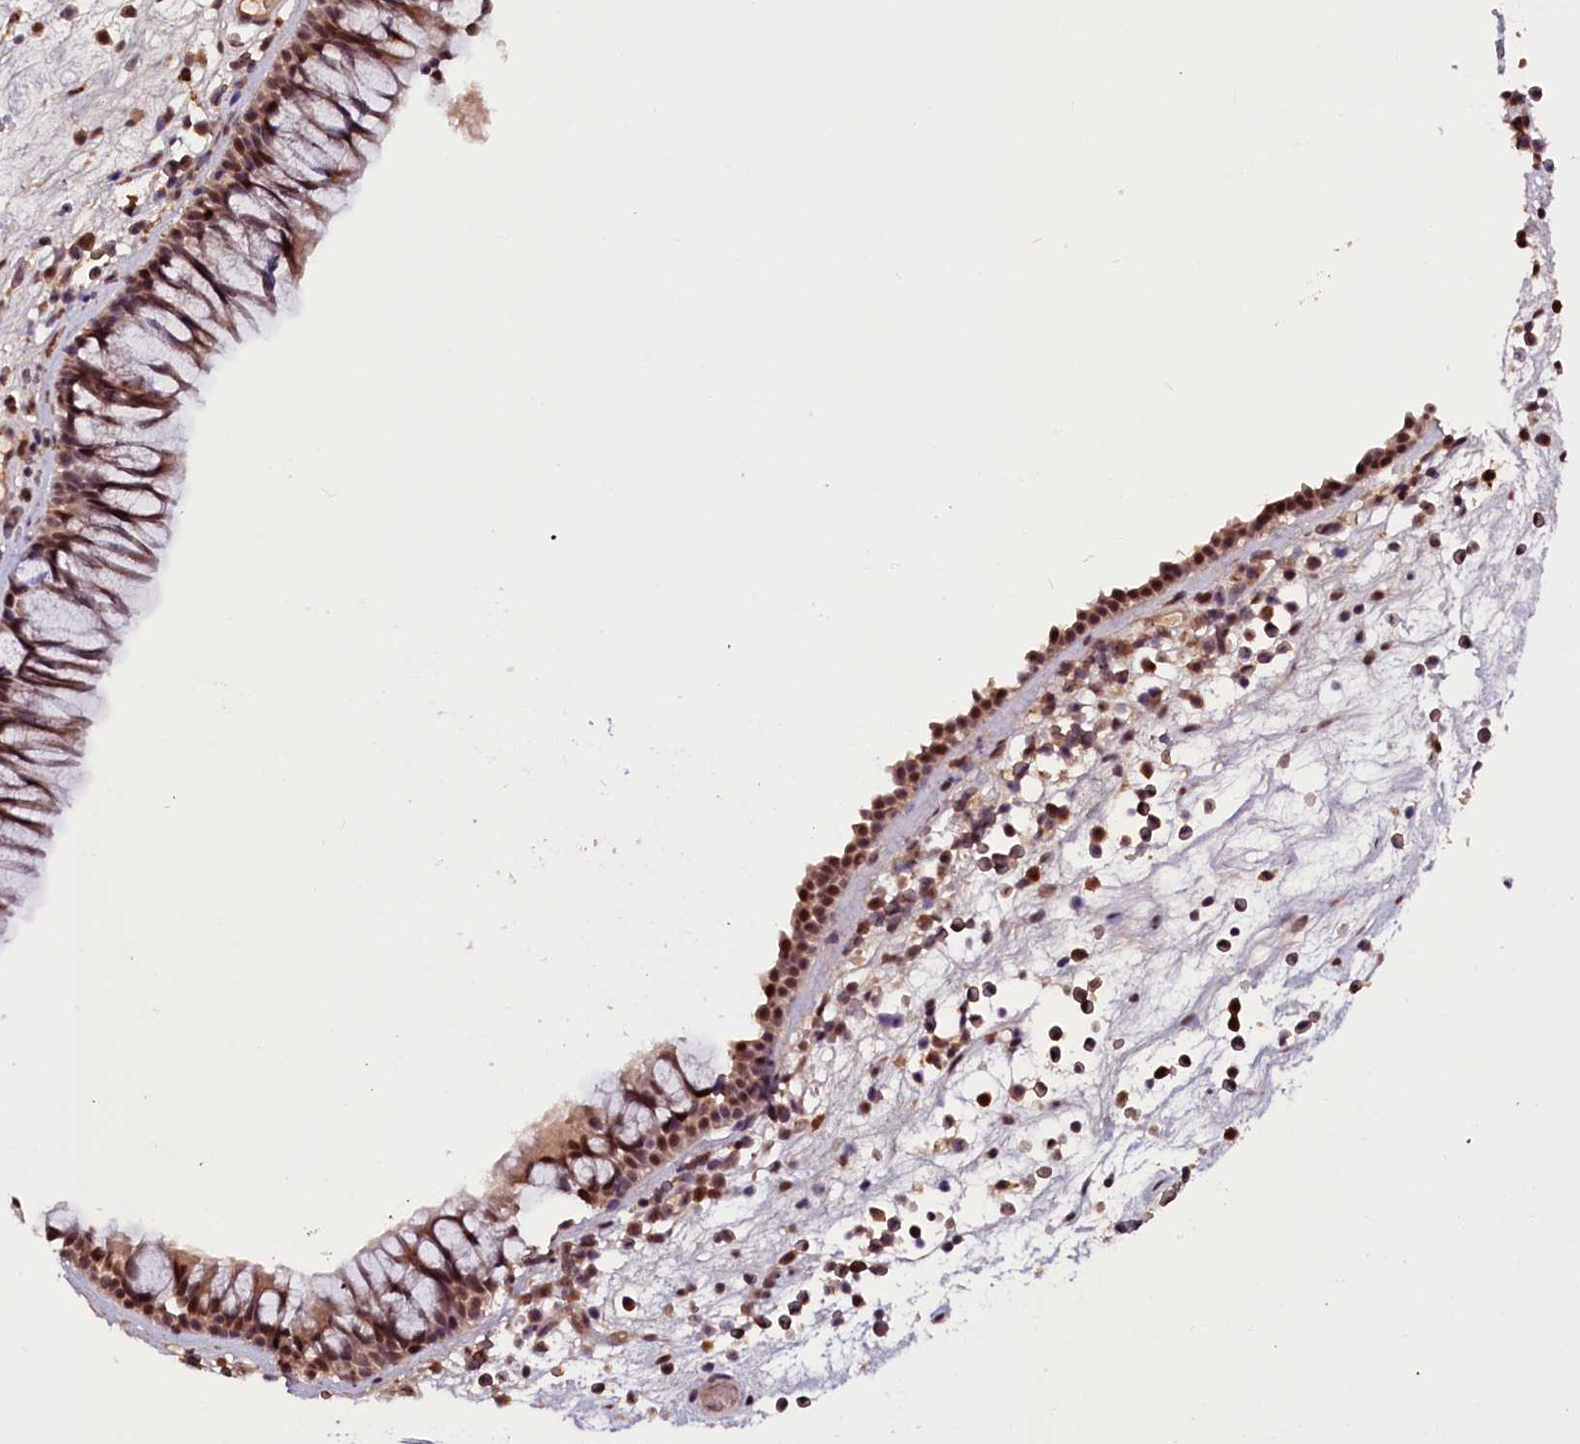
{"staining": {"intensity": "moderate", "quantity": ">75%", "location": "cytoplasmic/membranous,nuclear"}, "tissue": "nasopharynx", "cell_type": "Respiratory epithelial cells", "image_type": "normal", "snomed": [{"axis": "morphology", "description": "Normal tissue, NOS"}, {"axis": "morphology", "description": "Inflammation, NOS"}, {"axis": "morphology", "description": "Malignant melanoma, Metastatic site"}, {"axis": "topography", "description": "Nasopharynx"}], "caption": "Brown immunohistochemical staining in unremarkable human nasopharynx shows moderate cytoplasmic/membranous,nuclear expression in approximately >75% of respiratory epithelial cells.", "gene": "RNMT", "patient": {"sex": "male", "age": 70}}